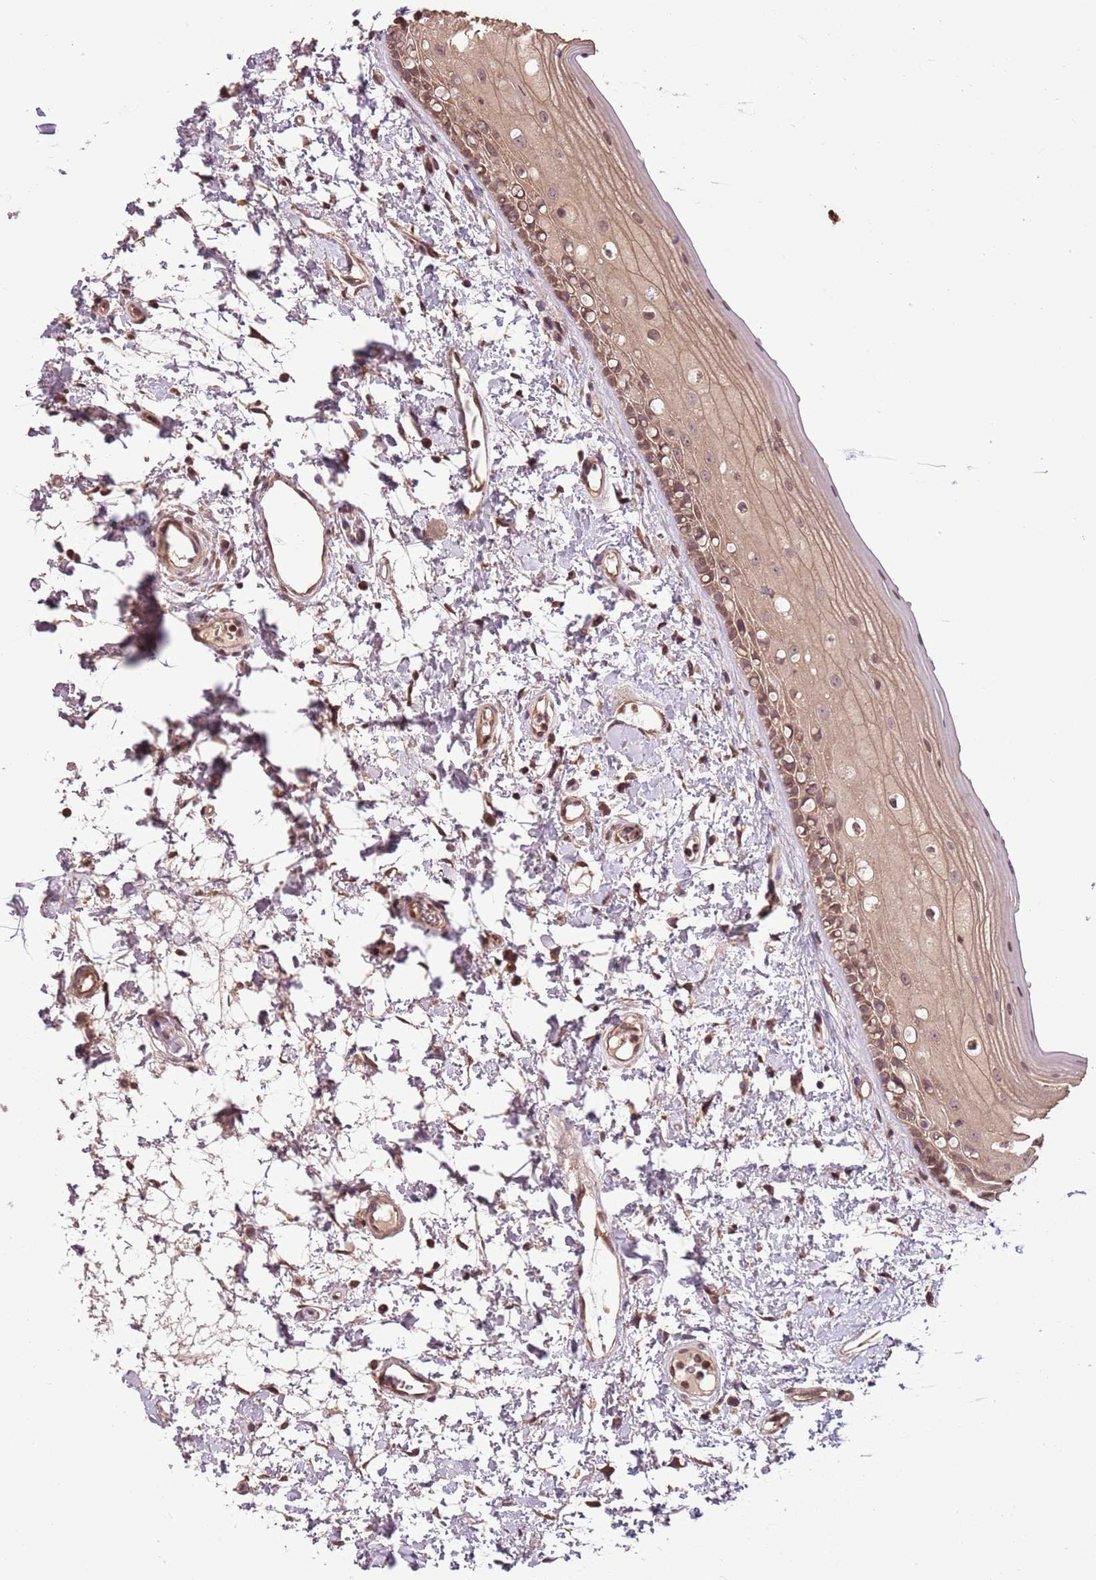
{"staining": {"intensity": "weak", "quantity": "25%-75%", "location": "cytoplasmic/membranous"}, "tissue": "oral mucosa", "cell_type": "Squamous epithelial cells", "image_type": "normal", "snomed": [{"axis": "morphology", "description": "Normal tissue, NOS"}, {"axis": "topography", "description": "Oral tissue"}], "caption": "The micrograph displays immunohistochemical staining of normal oral mucosa. There is weak cytoplasmic/membranous expression is present in approximately 25%-75% of squamous epithelial cells. (IHC, brightfield microscopy, high magnification).", "gene": "CAPN9", "patient": {"sex": "female", "age": 76}}